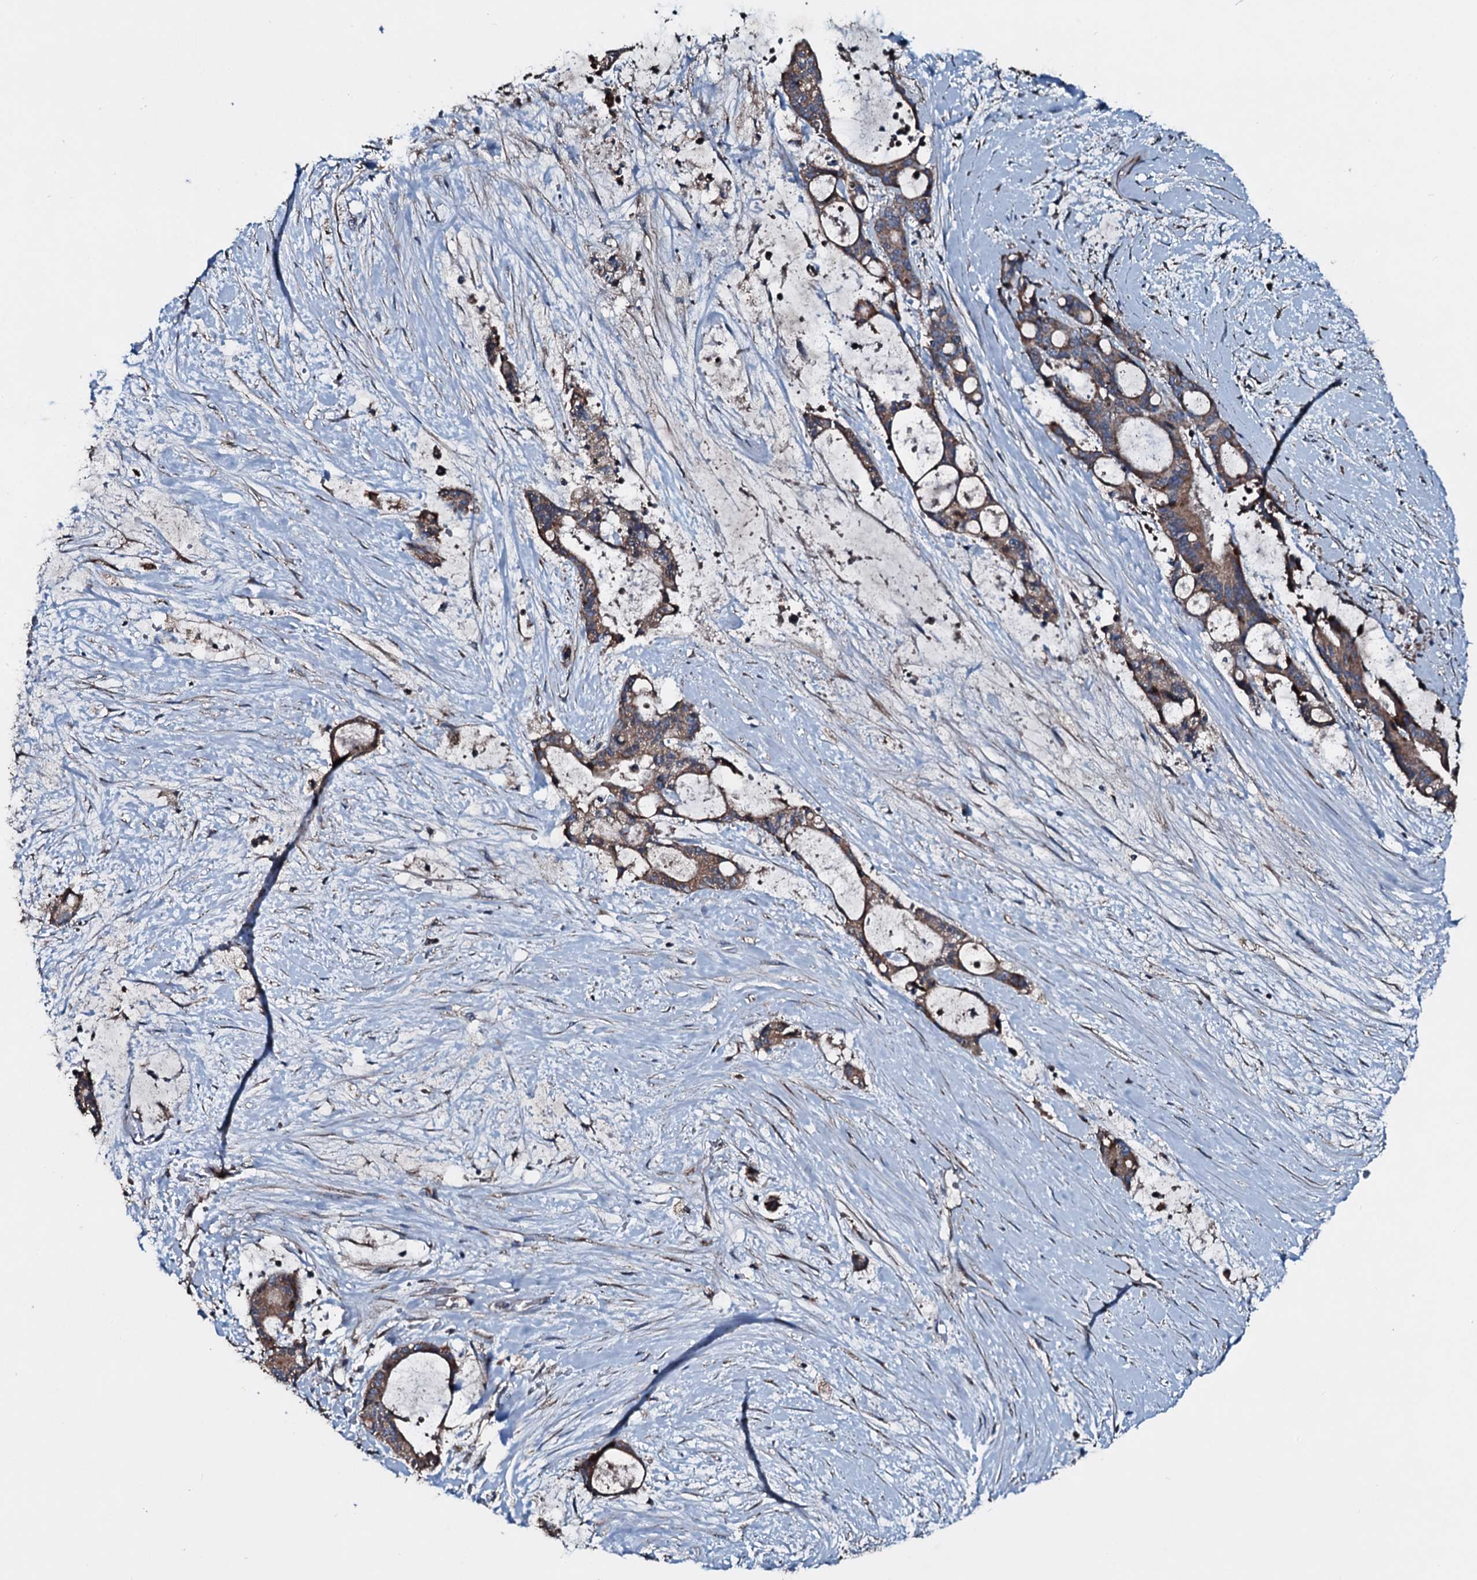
{"staining": {"intensity": "moderate", "quantity": ">75%", "location": "cytoplasmic/membranous"}, "tissue": "liver cancer", "cell_type": "Tumor cells", "image_type": "cancer", "snomed": [{"axis": "morphology", "description": "Normal tissue, NOS"}, {"axis": "morphology", "description": "Cholangiocarcinoma"}, {"axis": "topography", "description": "Liver"}, {"axis": "topography", "description": "Peripheral nerve tissue"}], "caption": "Human liver cholangiocarcinoma stained with a protein marker displays moderate staining in tumor cells.", "gene": "ACSS3", "patient": {"sex": "female", "age": 73}}